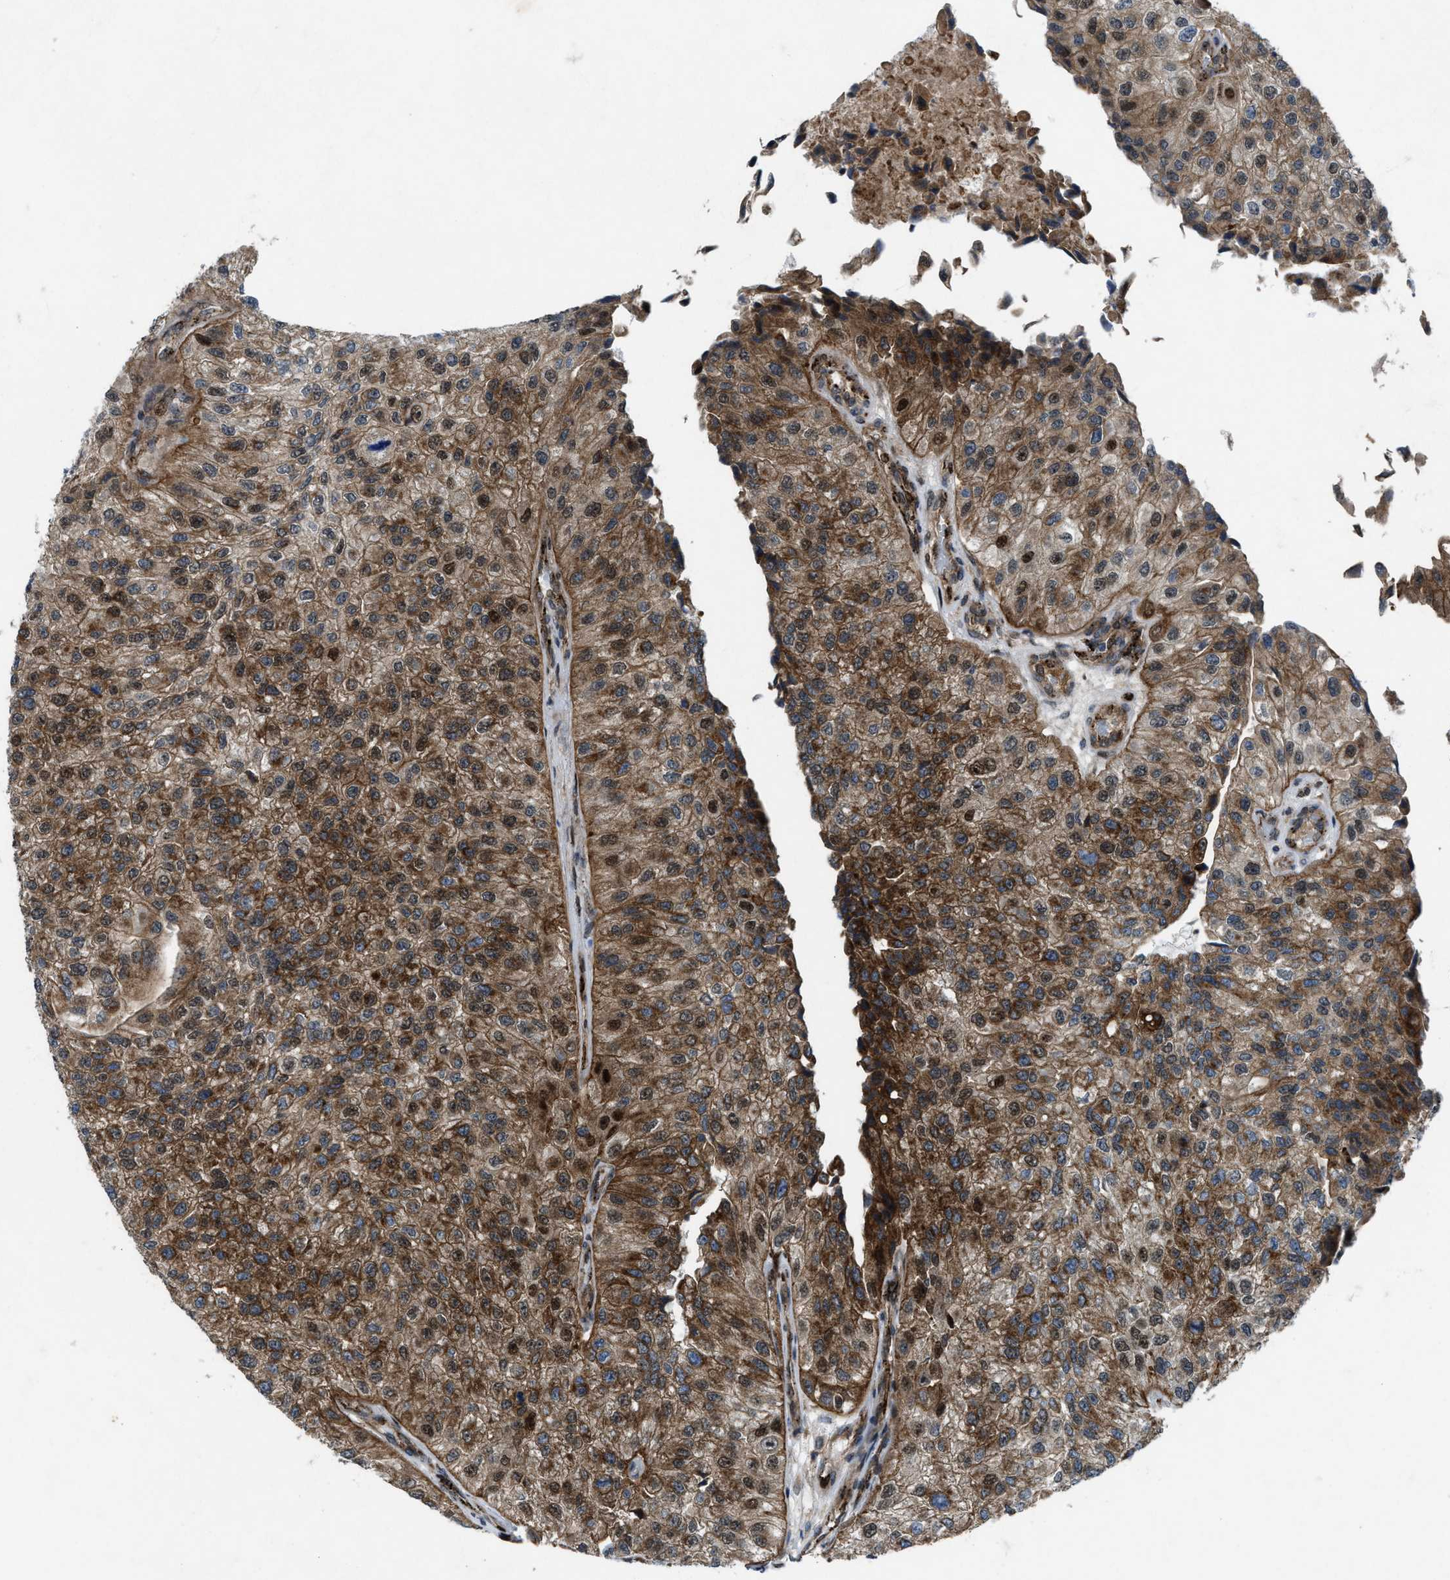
{"staining": {"intensity": "moderate", "quantity": ">75%", "location": "cytoplasmic/membranous,nuclear"}, "tissue": "urothelial cancer", "cell_type": "Tumor cells", "image_type": "cancer", "snomed": [{"axis": "morphology", "description": "Urothelial carcinoma, High grade"}, {"axis": "topography", "description": "Kidney"}, {"axis": "topography", "description": "Urinary bladder"}], "caption": "This micrograph shows immunohistochemistry staining of human urothelial cancer, with medium moderate cytoplasmic/membranous and nuclear expression in approximately >75% of tumor cells.", "gene": "URGCP", "patient": {"sex": "male", "age": 77}}